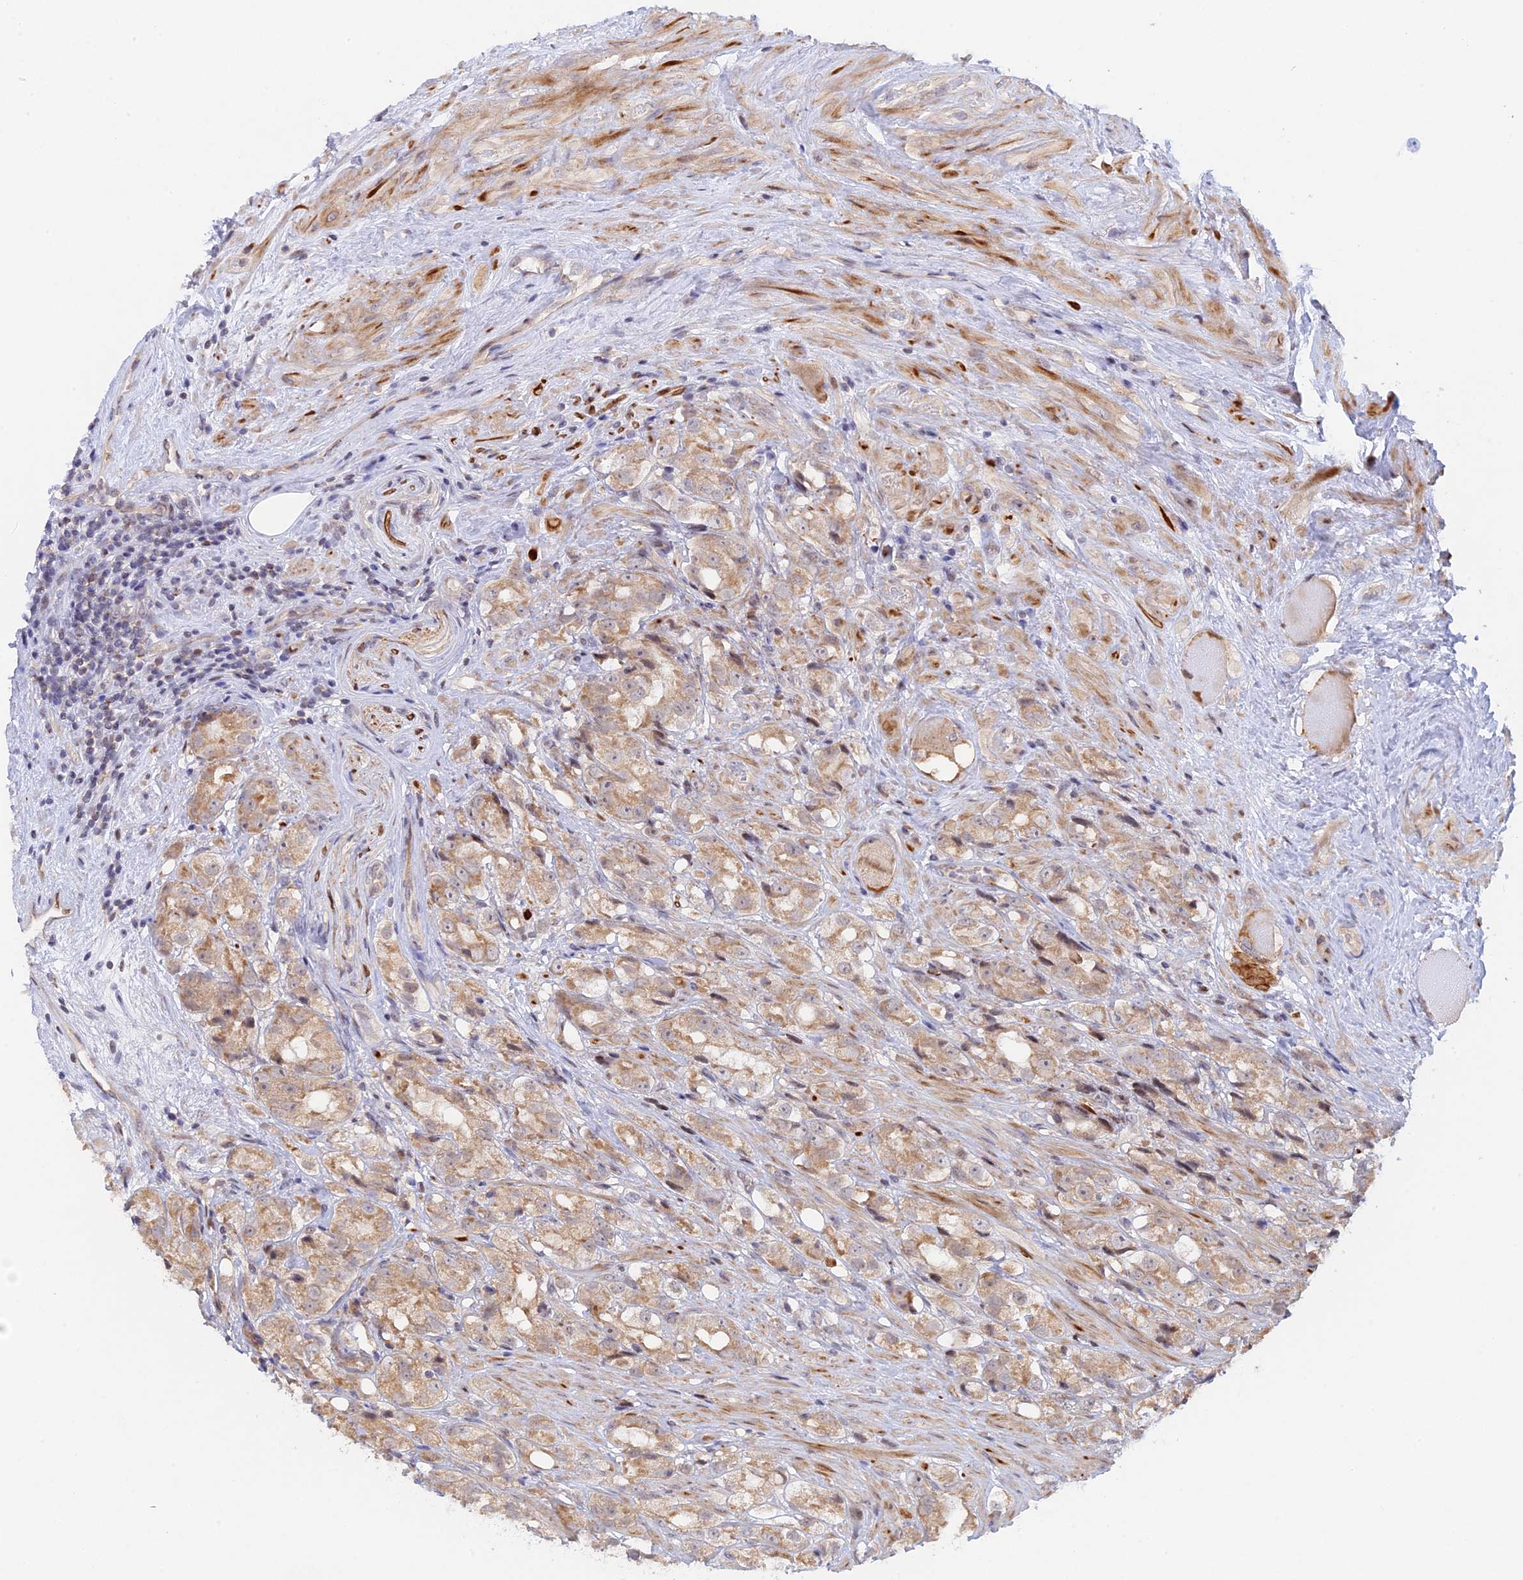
{"staining": {"intensity": "weak", "quantity": ">75%", "location": "cytoplasmic/membranous"}, "tissue": "prostate cancer", "cell_type": "Tumor cells", "image_type": "cancer", "snomed": [{"axis": "morphology", "description": "Adenocarcinoma, NOS"}, {"axis": "topography", "description": "Prostate"}], "caption": "This photomicrograph demonstrates immunohistochemistry staining of human prostate adenocarcinoma, with low weak cytoplasmic/membranous expression in approximately >75% of tumor cells.", "gene": "GSKIP", "patient": {"sex": "male", "age": 79}}